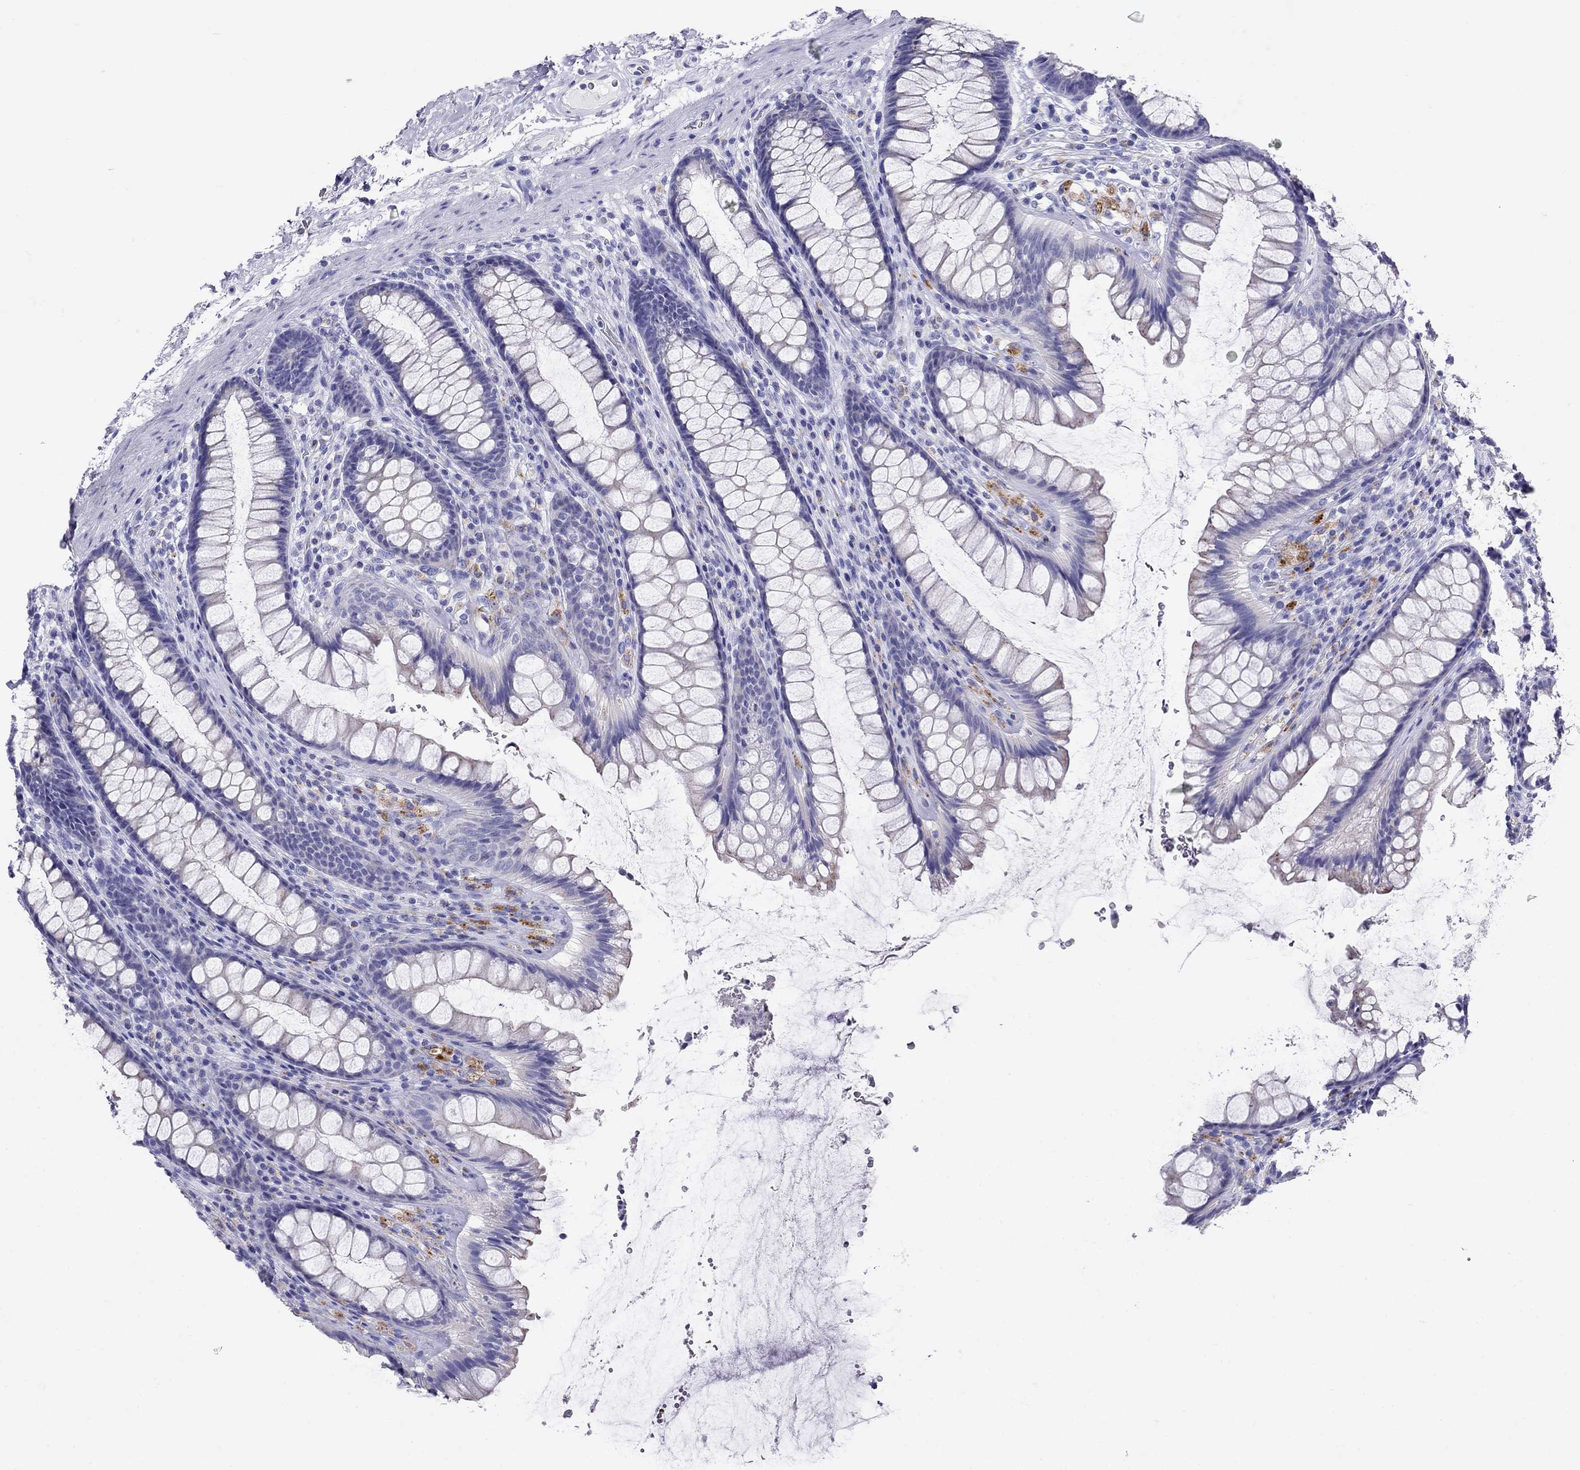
{"staining": {"intensity": "negative", "quantity": "none", "location": "none"}, "tissue": "rectum", "cell_type": "Glandular cells", "image_type": "normal", "snomed": [{"axis": "morphology", "description": "Normal tissue, NOS"}, {"axis": "topography", "description": "Rectum"}], "caption": "Immunohistochemistry micrograph of benign rectum stained for a protein (brown), which exhibits no expression in glandular cells.", "gene": "MC5R", "patient": {"sex": "male", "age": 72}}